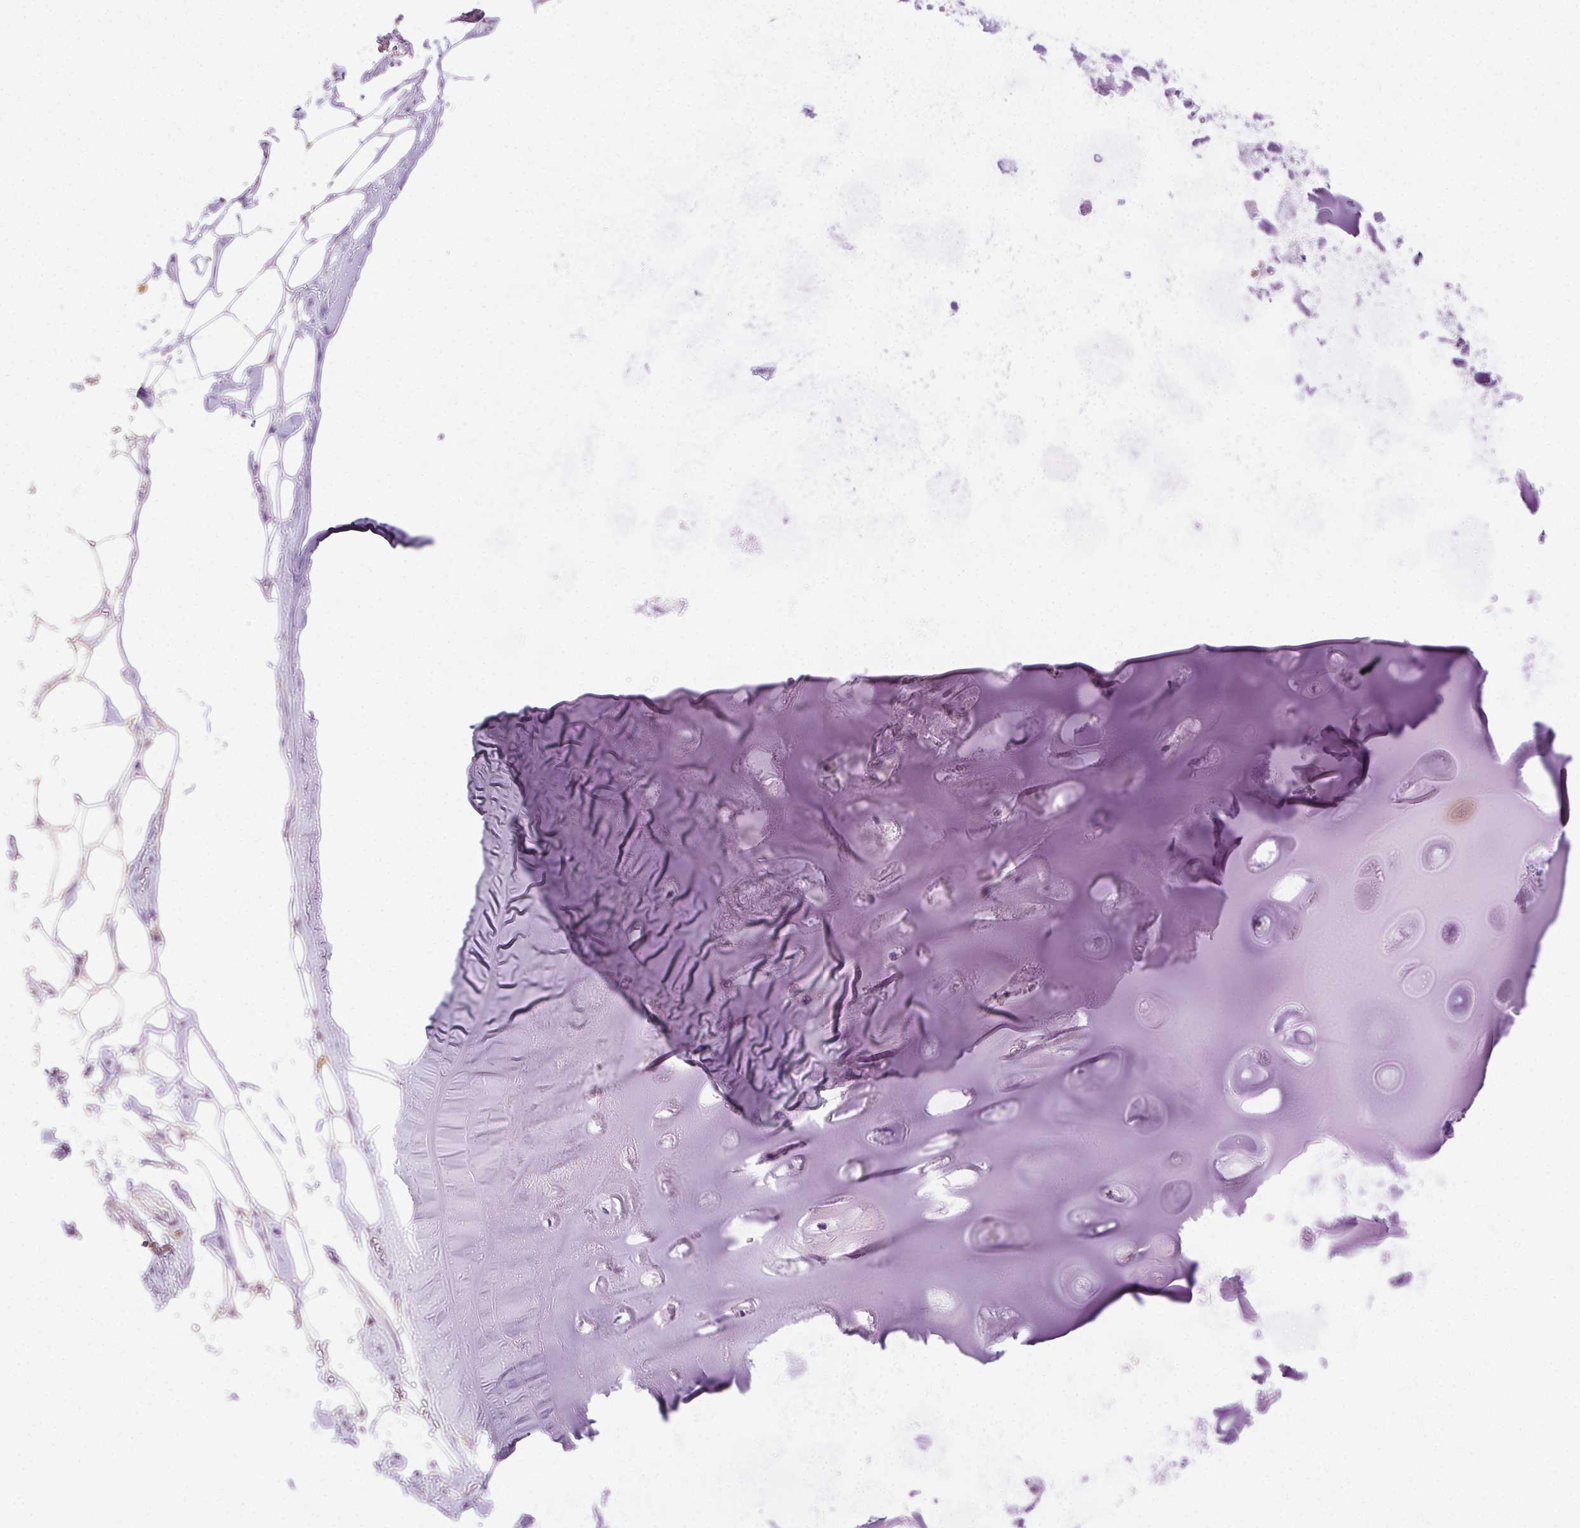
{"staining": {"intensity": "negative", "quantity": "none", "location": "none"}, "tissue": "adipose tissue", "cell_type": "Adipocytes", "image_type": "normal", "snomed": [{"axis": "morphology", "description": "Normal tissue, NOS"}, {"axis": "morphology", "description": "Squamous cell carcinoma, NOS"}, {"axis": "topography", "description": "Cartilage tissue"}, {"axis": "topography", "description": "Bronchus"}, {"axis": "topography", "description": "Lung"}], "caption": "Normal adipose tissue was stained to show a protein in brown. There is no significant expression in adipocytes. (Stains: DAB (3,3'-diaminobenzidine) IHC with hematoxylin counter stain, Microscopy: brightfield microscopy at high magnification).", "gene": "CLDN10", "patient": {"sex": "male", "age": 66}}